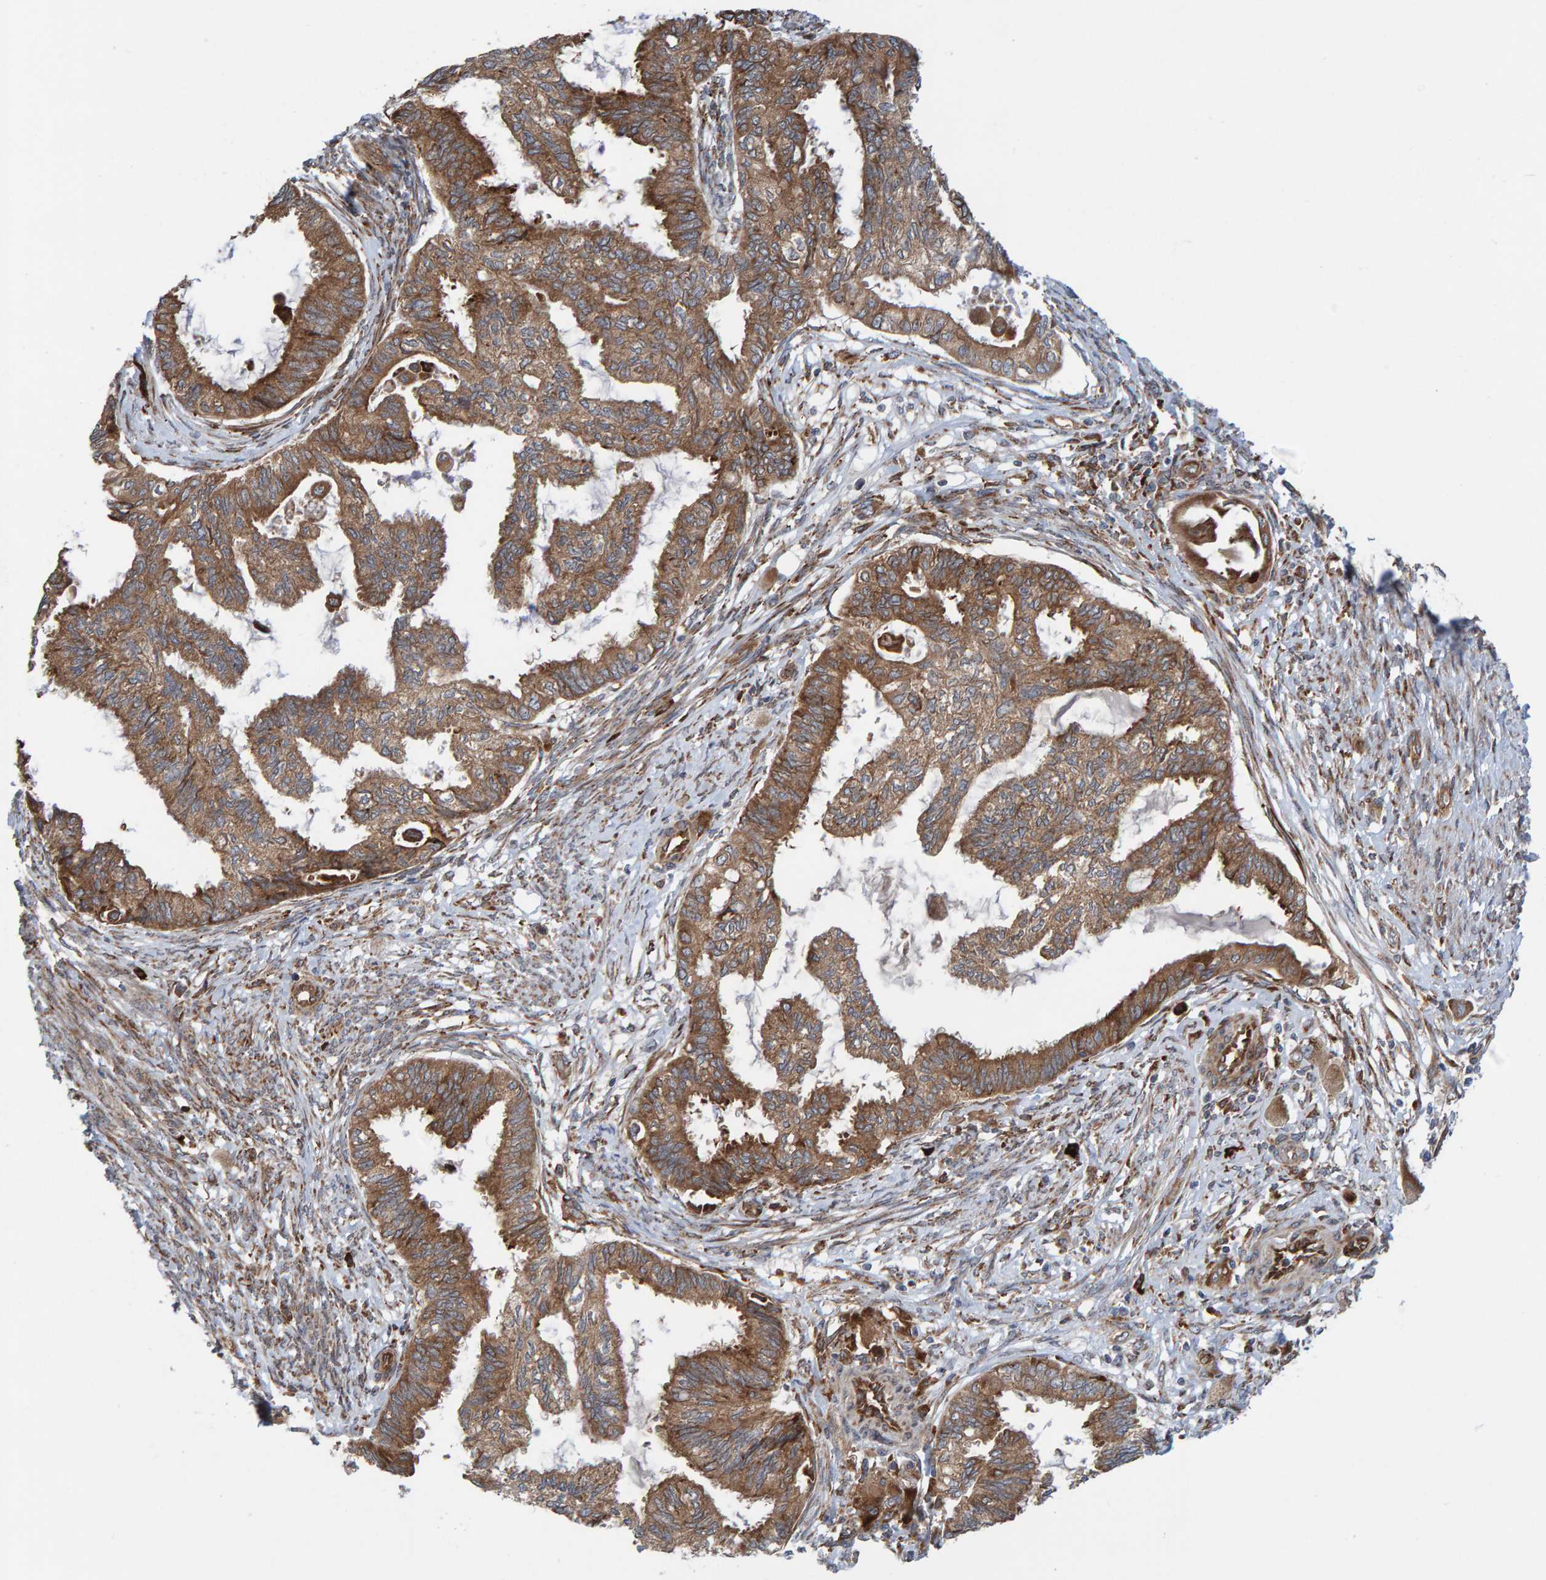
{"staining": {"intensity": "moderate", "quantity": ">75%", "location": "cytoplasmic/membranous"}, "tissue": "cervical cancer", "cell_type": "Tumor cells", "image_type": "cancer", "snomed": [{"axis": "morphology", "description": "Normal tissue, NOS"}, {"axis": "morphology", "description": "Adenocarcinoma, NOS"}, {"axis": "topography", "description": "Cervix"}, {"axis": "topography", "description": "Endometrium"}], "caption": "Immunohistochemistry (IHC) of cervical adenocarcinoma exhibits medium levels of moderate cytoplasmic/membranous staining in approximately >75% of tumor cells. (Stains: DAB in brown, nuclei in blue, Microscopy: brightfield microscopy at high magnification).", "gene": "KIAA0753", "patient": {"sex": "female", "age": 86}}